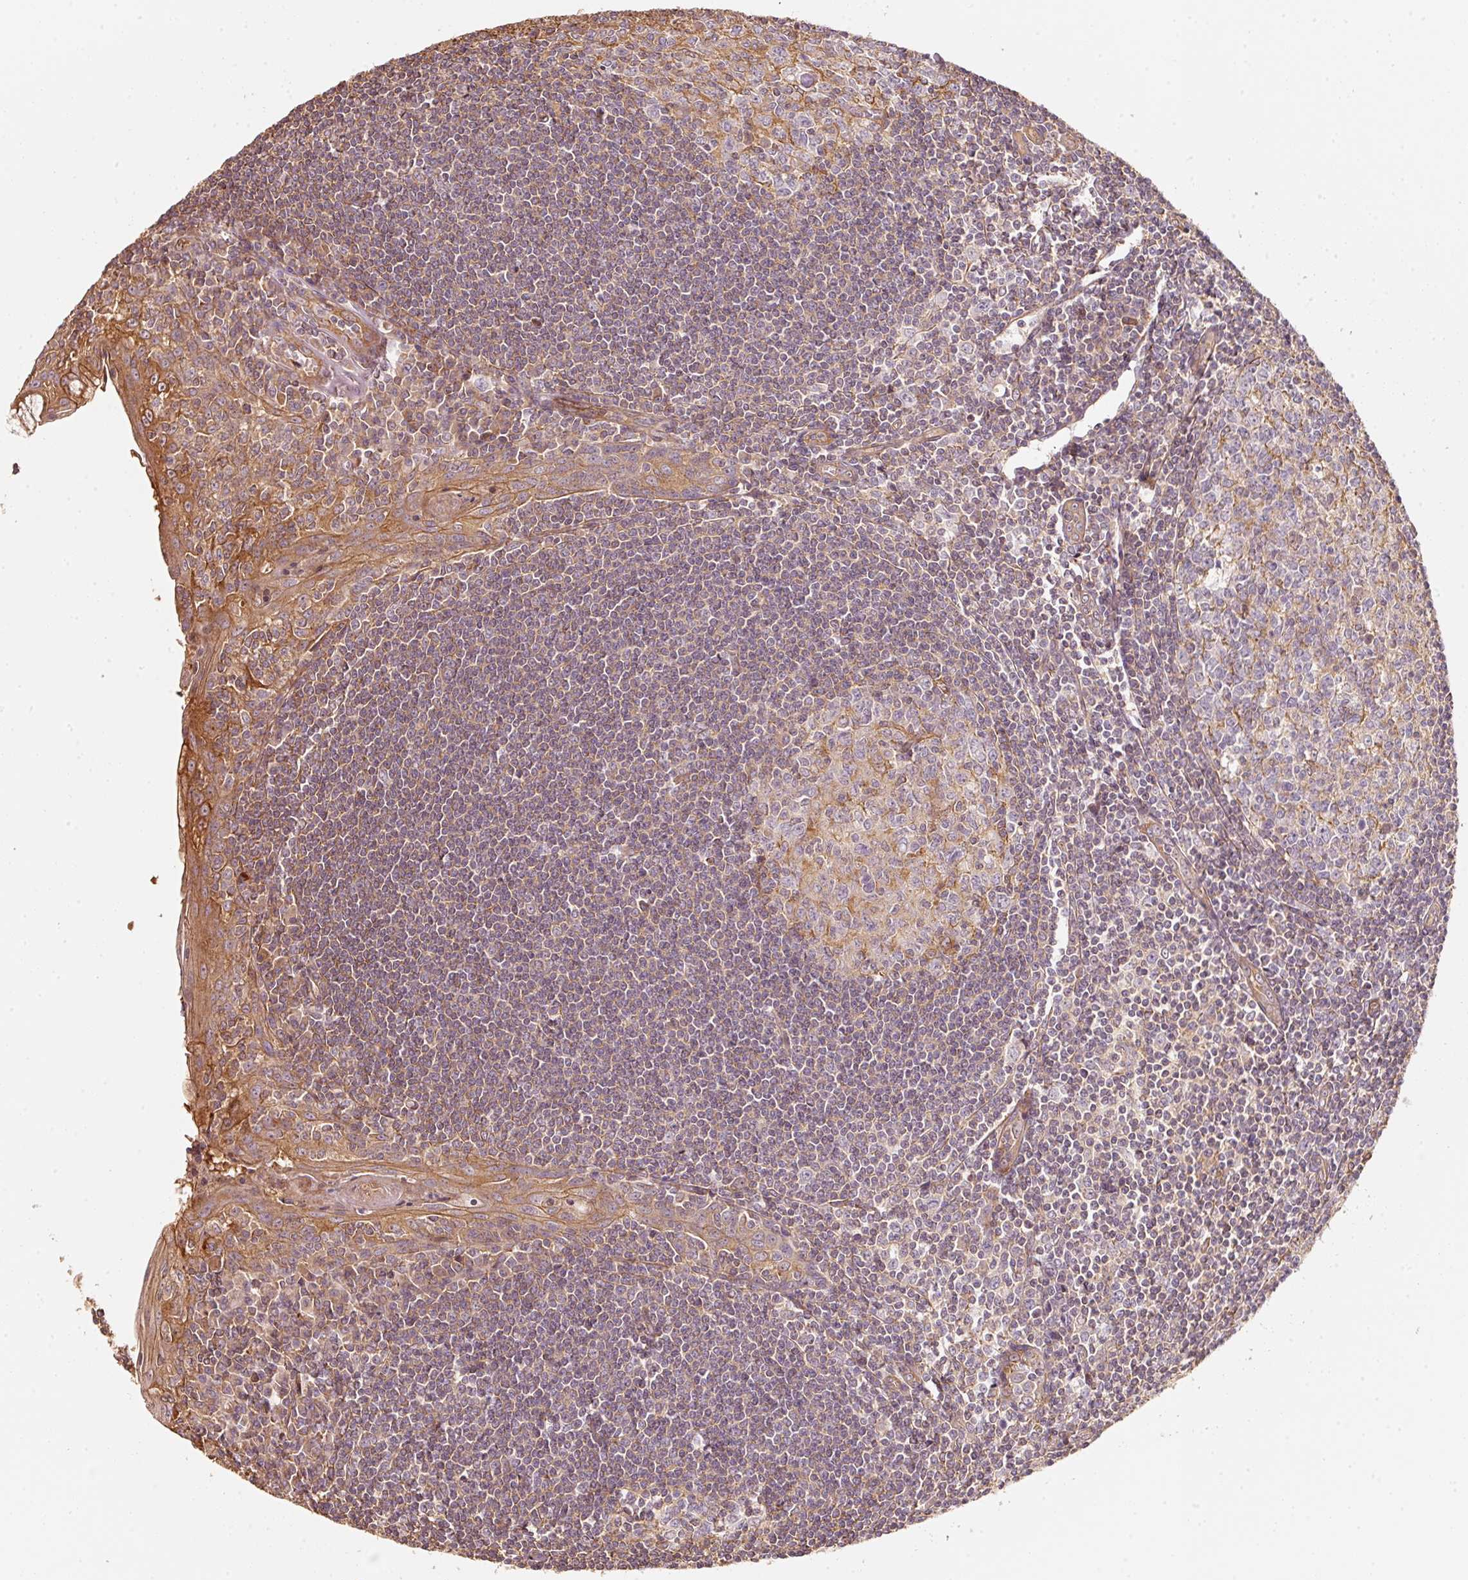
{"staining": {"intensity": "negative", "quantity": "none", "location": "none"}, "tissue": "tonsil", "cell_type": "Germinal center cells", "image_type": "normal", "snomed": [{"axis": "morphology", "description": "Normal tissue, NOS"}, {"axis": "topography", "description": "Tonsil"}], "caption": "Human tonsil stained for a protein using immunohistochemistry demonstrates no expression in germinal center cells.", "gene": "CEP95", "patient": {"sex": "male", "age": 27}}